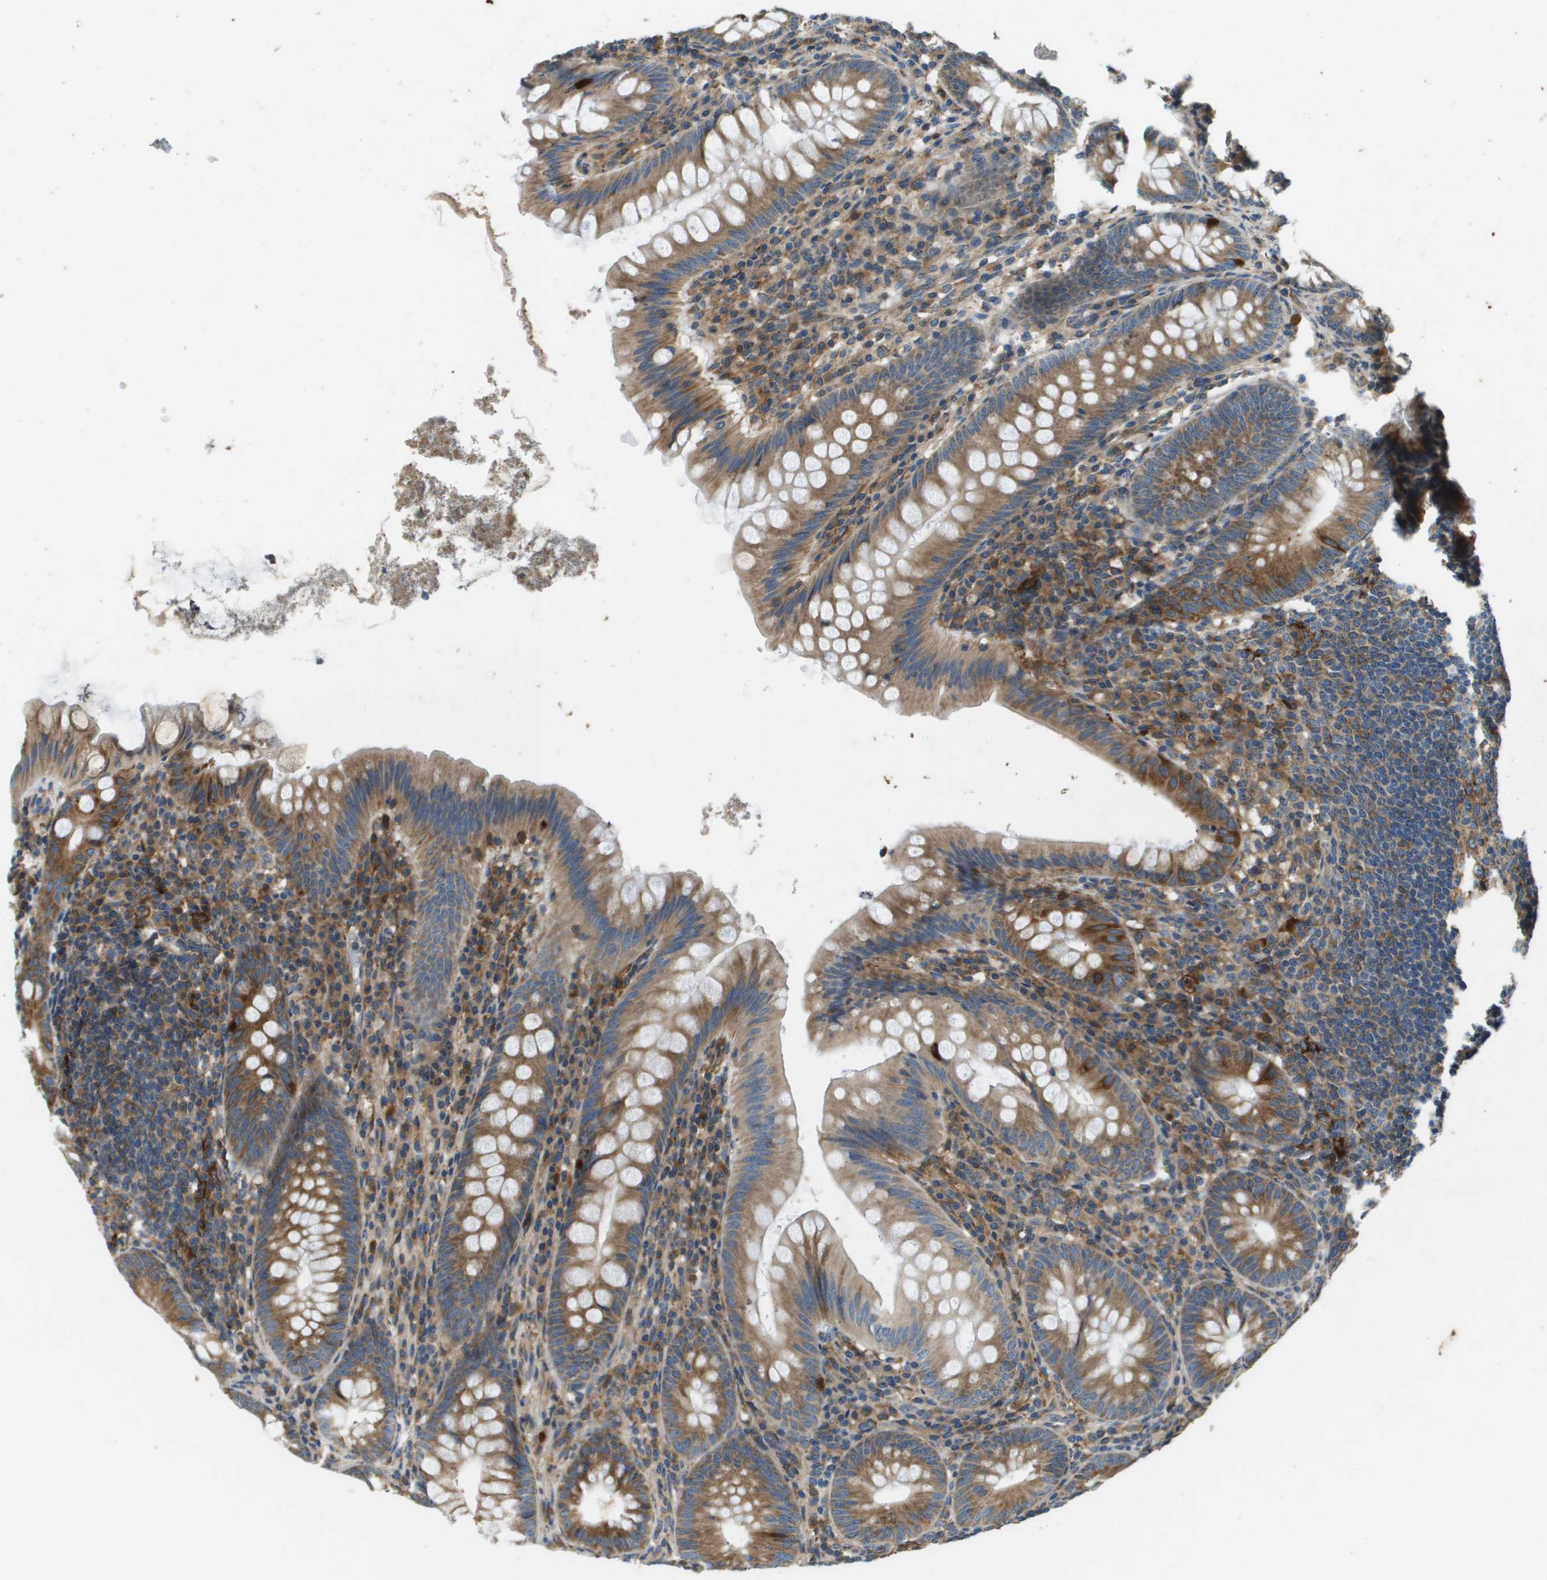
{"staining": {"intensity": "moderate", "quantity": ">75%", "location": "cytoplasmic/membranous"}, "tissue": "appendix", "cell_type": "Glandular cells", "image_type": "normal", "snomed": [{"axis": "morphology", "description": "Normal tissue, NOS"}, {"axis": "topography", "description": "Appendix"}], "caption": "A medium amount of moderate cytoplasmic/membranous staining is identified in about >75% of glandular cells in normal appendix.", "gene": "SAMSN1", "patient": {"sex": "male", "age": 56}}